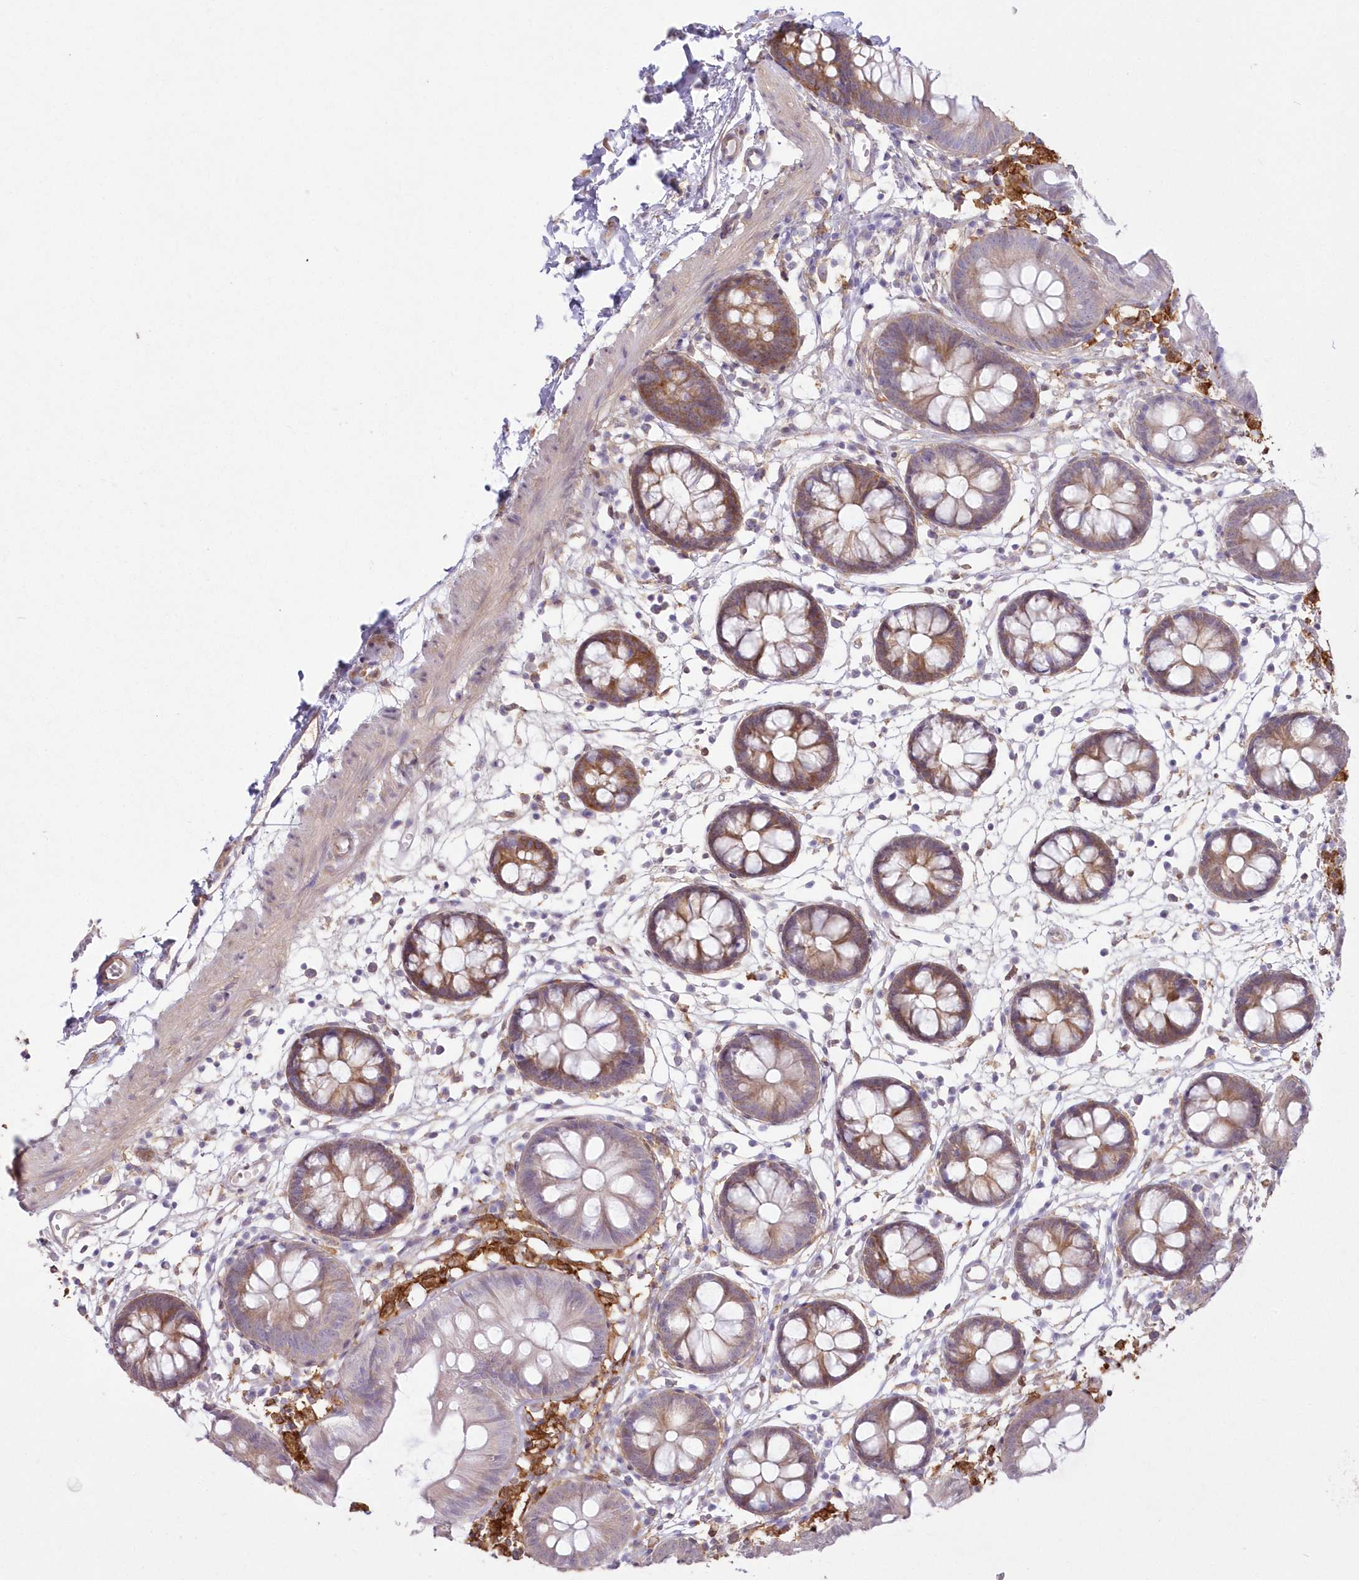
{"staining": {"intensity": "moderate", "quantity": "25%-75%", "location": "cytoplasmic/membranous"}, "tissue": "colon", "cell_type": "Endothelial cells", "image_type": "normal", "snomed": [{"axis": "morphology", "description": "Normal tissue, NOS"}, {"axis": "topography", "description": "Colon"}], "caption": "Colon was stained to show a protein in brown. There is medium levels of moderate cytoplasmic/membranous expression in approximately 25%-75% of endothelial cells.", "gene": "SH3PXD2B", "patient": {"sex": "male", "age": 56}}